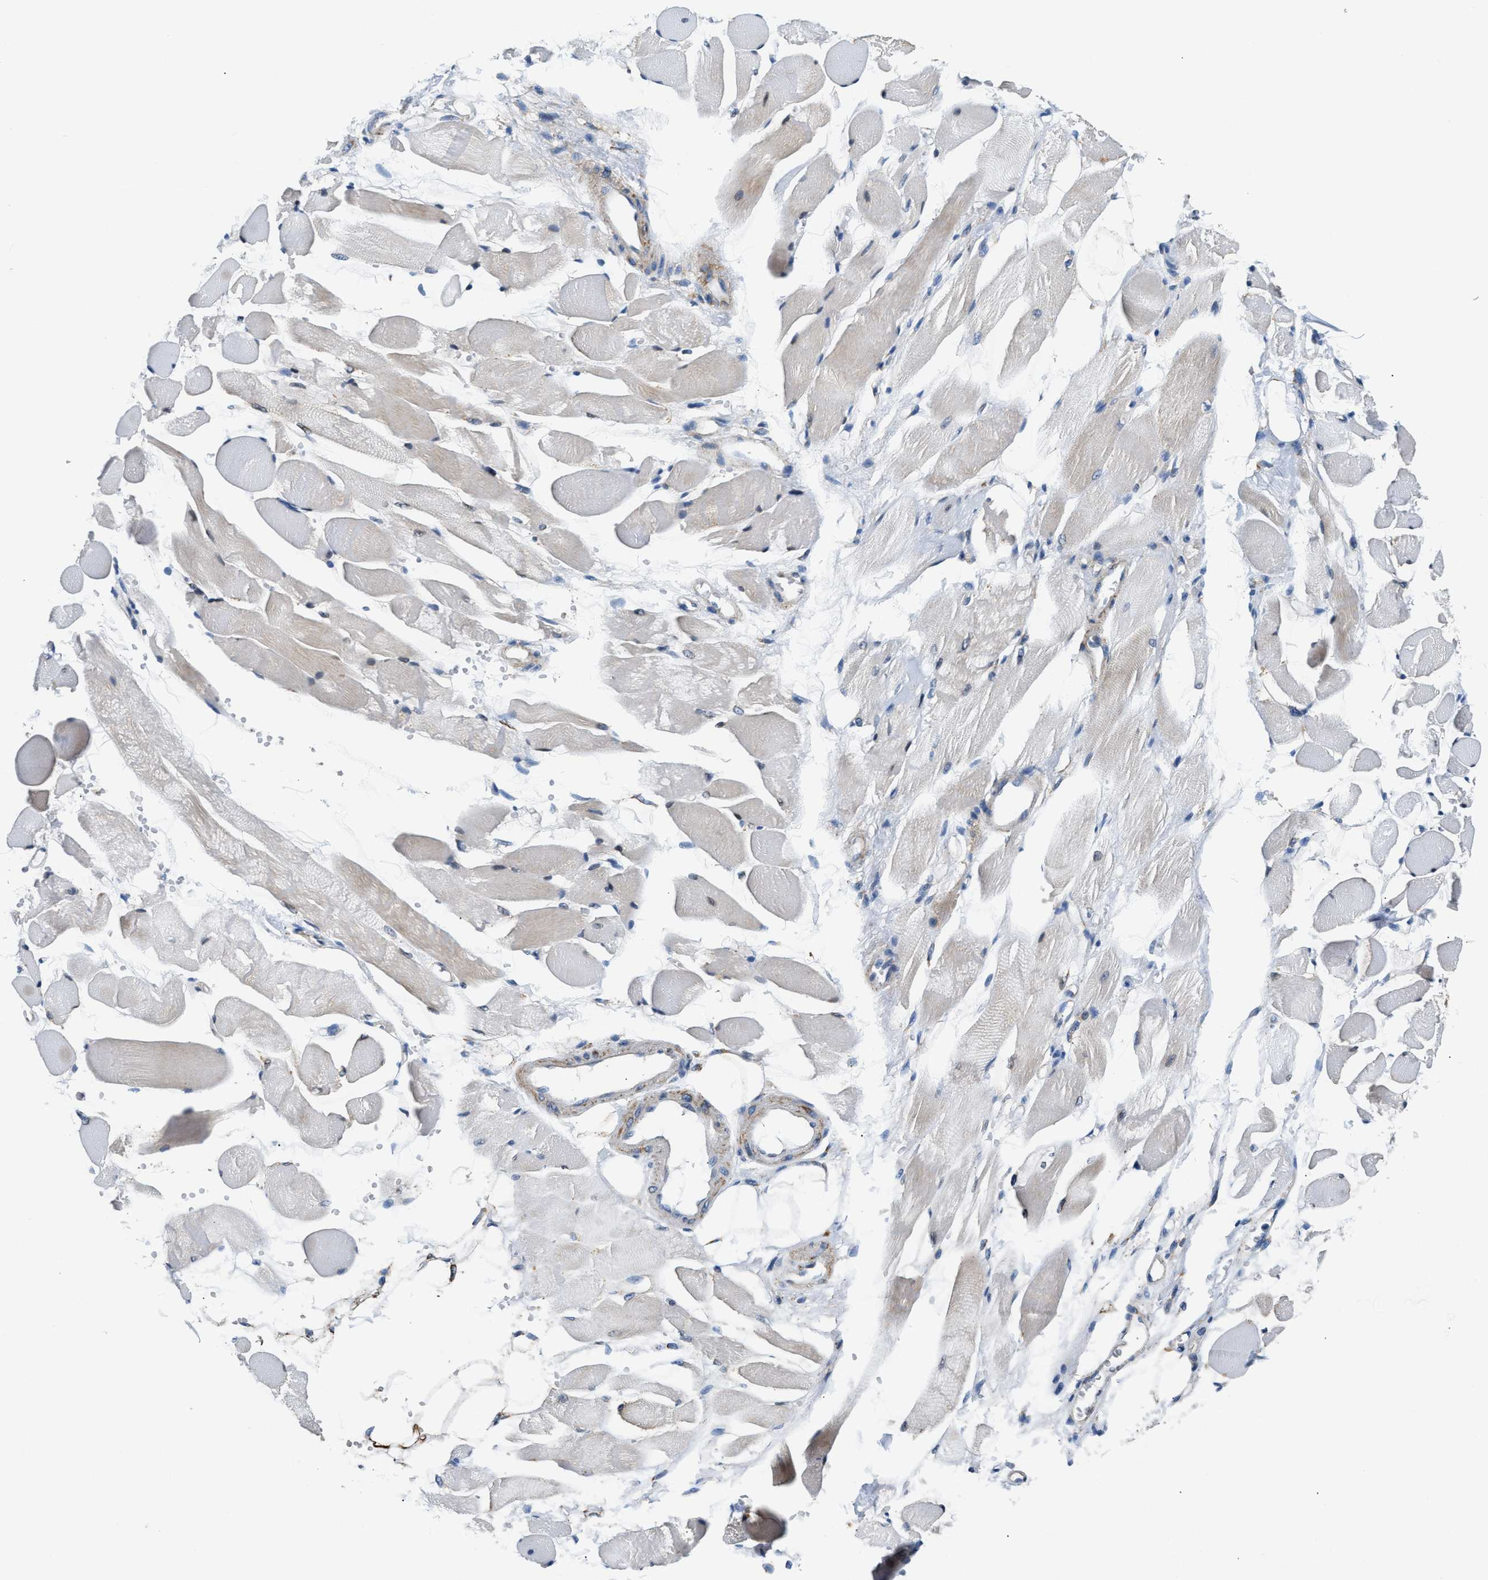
{"staining": {"intensity": "weak", "quantity": "25%-75%", "location": "cytoplasmic/membranous"}, "tissue": "skeletal muscle", "cell_type": "Myocytes", "image_type": "normal", "snomed": [{"axis": "morphology", "description": "Normal tissue, NOS"}, {"axis": "topography", "description": "Skeletal muscle"}, {"axis": "topography", "description": "Peripheral nerve tissue"}], "caption": "Immunohistochemistry micrograph of normal human skeletal muscle stained for a protein (brown), which reveals low levels of weak cytoplasmic/membranous positivity in approximately 25%-75% of myocytes.", "gene": "CCM2", "patient": {"sex": "female", "age": 84}}